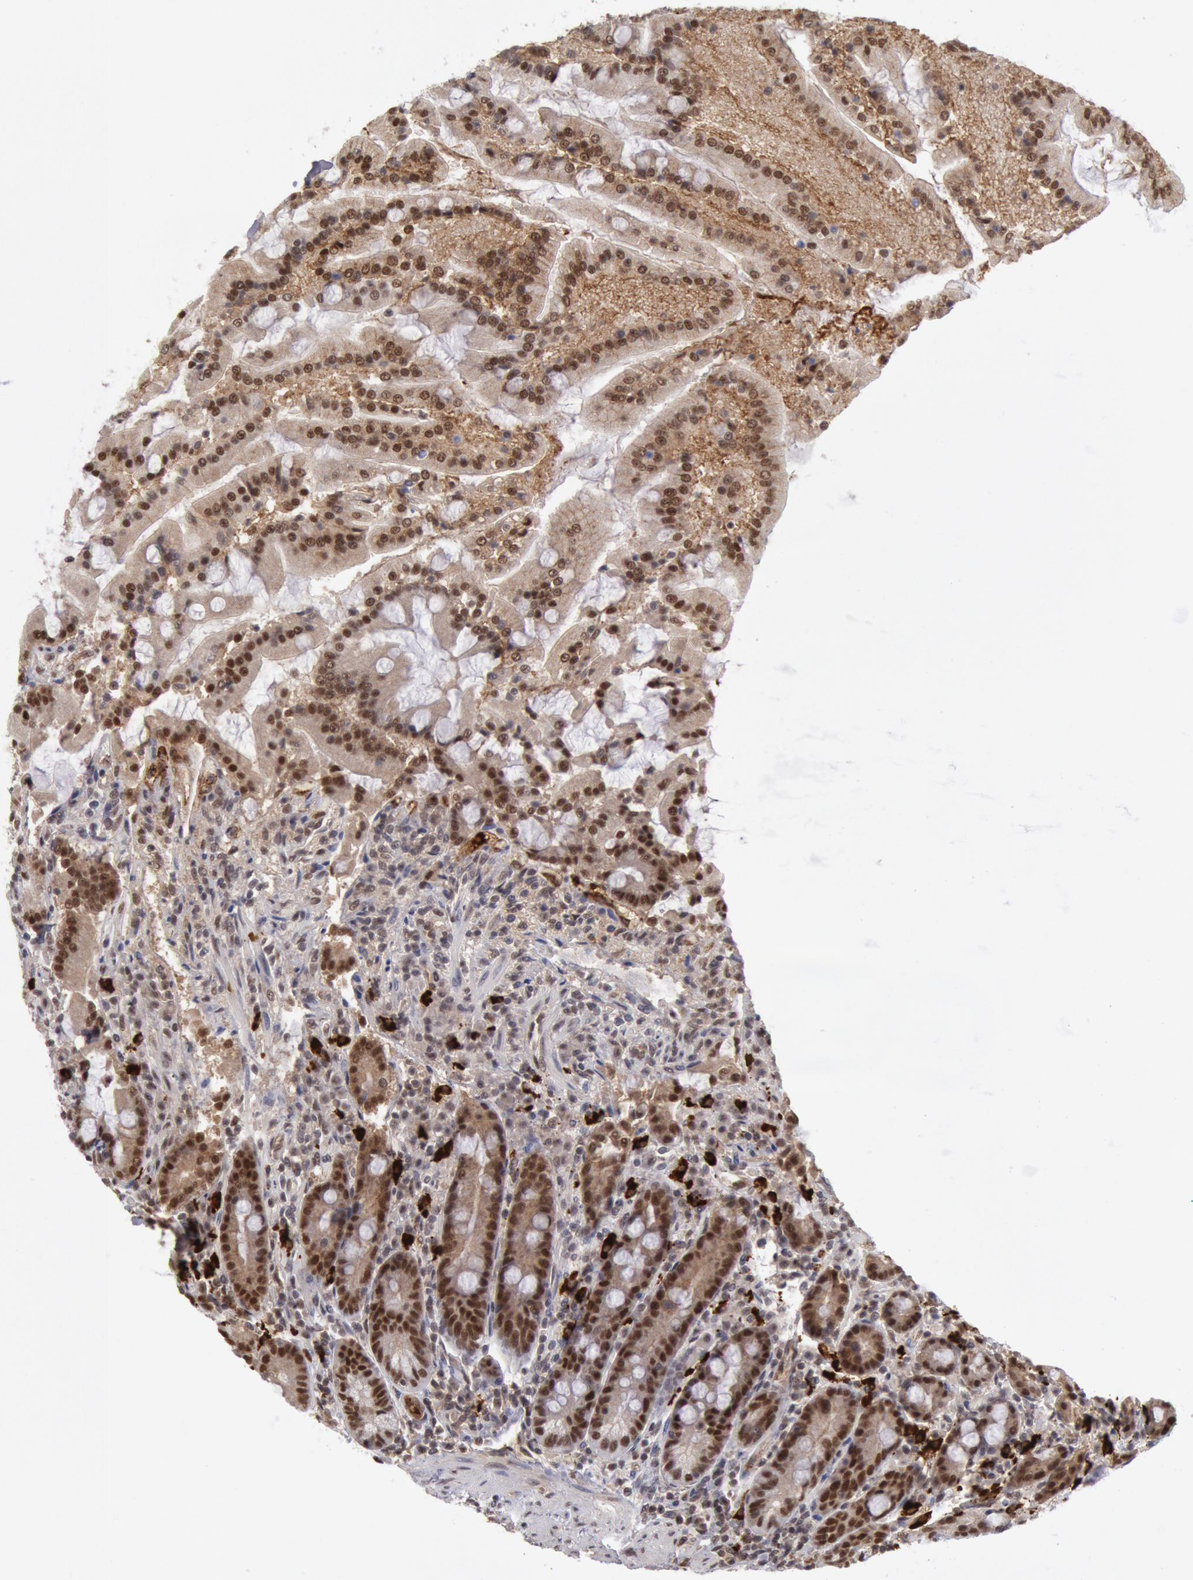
{"staining": {"intensity": "strong", "quantity": ">75%", "location": "nuclear"}, "tissue": "duodenum", "cell_type": "Glandular cells", "image_type": "normal", "snomed": [{"axis": "morphology", "description": "Normal tissue, NOS"}, {"axis": "topography", "description": "Duodenum"}], "caption": "Immunohistochemical staining of normal human duodenum demonstrates high levels of strong nuclear expression in approximately >75% of glandular cells. (DAB = brown stain, brightfield microscopy at high magnification).", "gene": "PPP4R3B", "patient": {"sex": "female", "age": 64}}